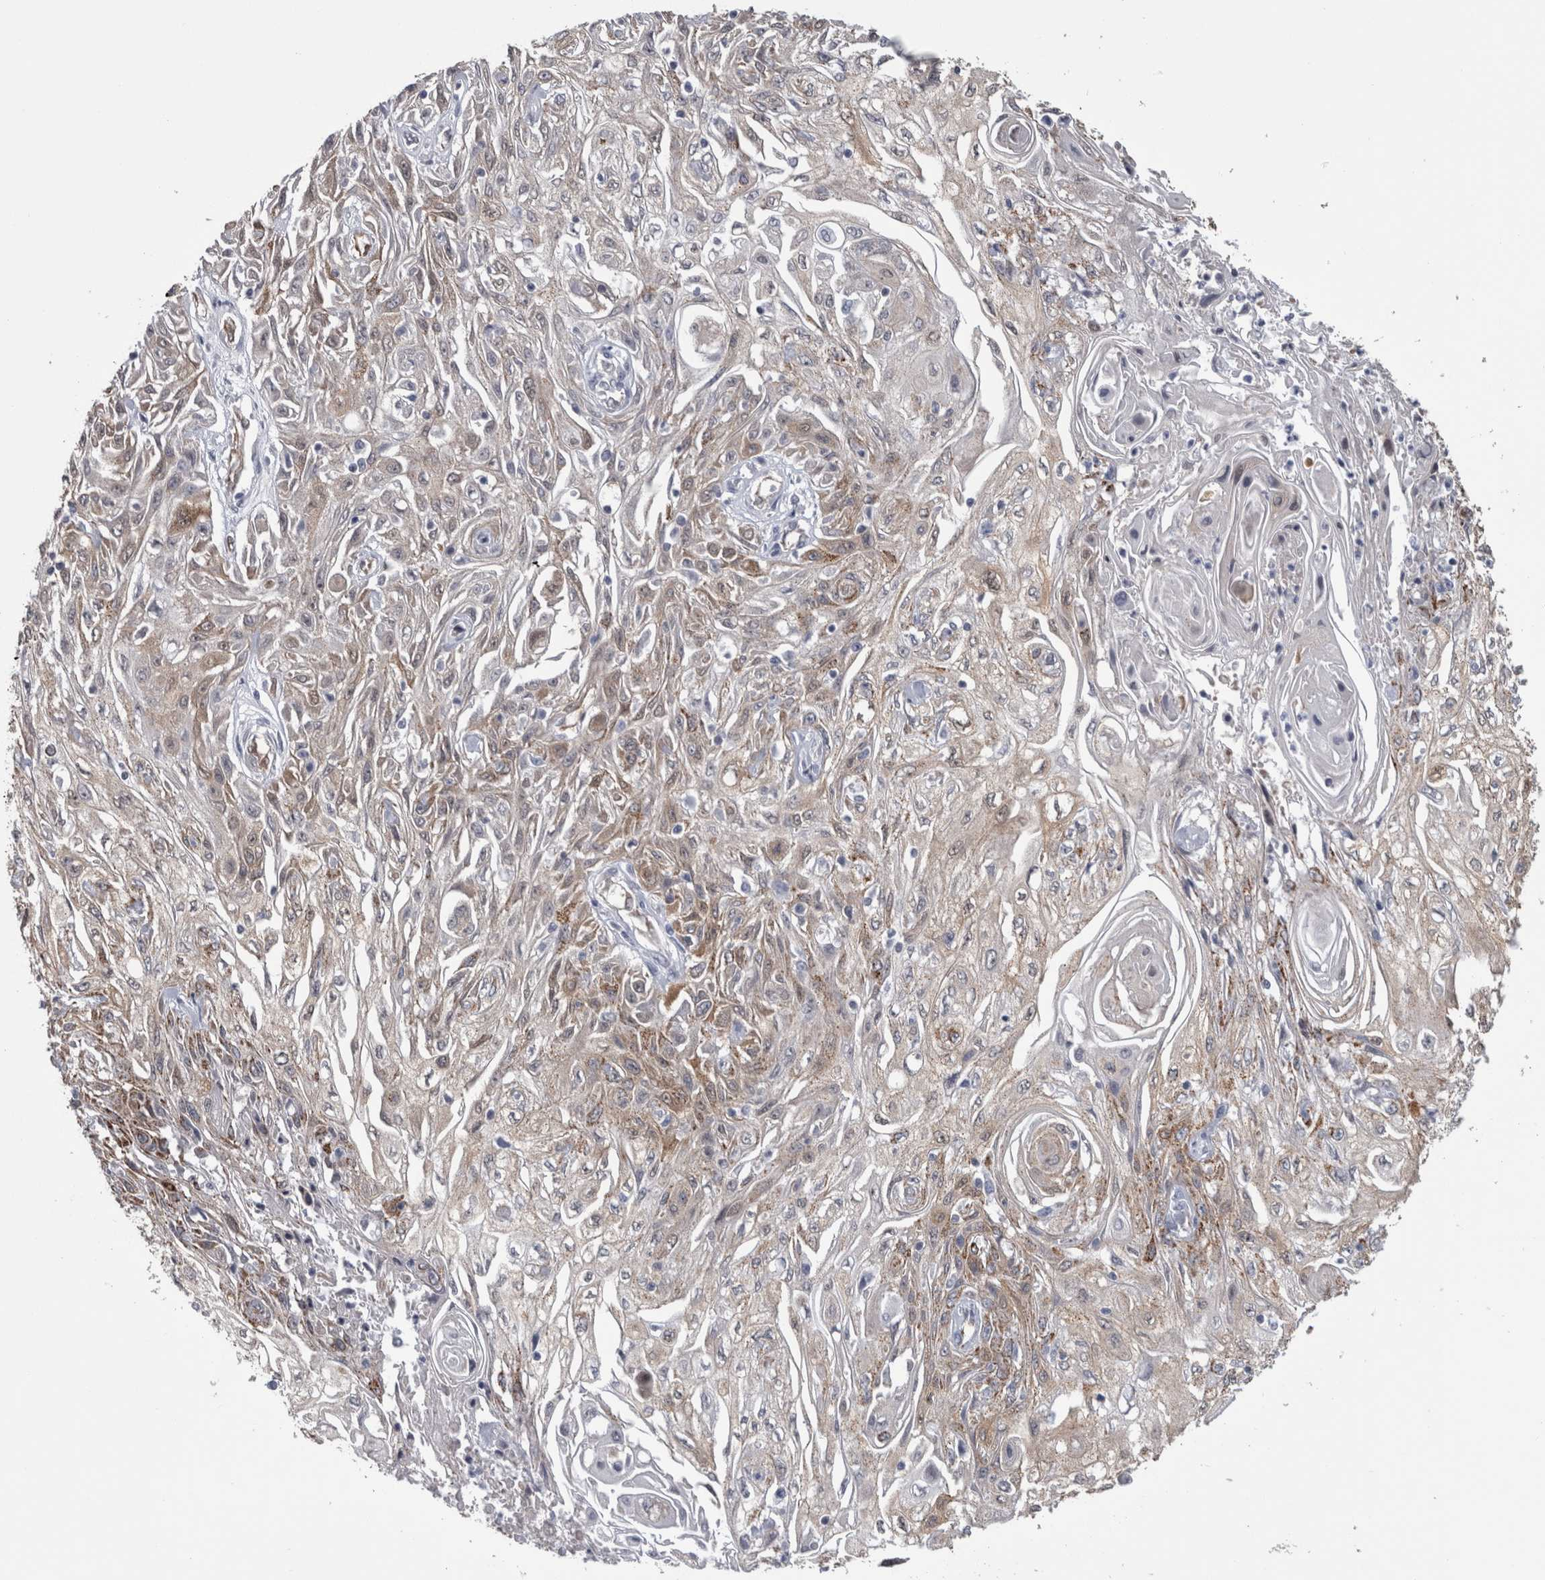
{"staining": {"intensity": "weak", "quantity": ">75%", "location": "cytoplasmic/membranous"}, "tissue": "skin cancer", "cell_type": "Tumor cells", "image_type": "cancer", "snomed": [{"axis": "morphology", "description": "Squamous cell carcinoma, NOS"}, {"axis": "morphology", "description": "Squamous cell carcinoma, metastatic, NOS"}, {"axis": "topography", "description": "Skin"}, {"axis": "topography", "description": "Lymph node"}], "caption": "Weak cytoplasmic/membranous protein positivity is appreciated in approximately >75% of tumor cells in skin cancer. The protein of interest is stained brown, and the nuclei are stained in blue (DAB IHC with brightfield microscopy, high magnification).", "gene": "ACOT7", "patient": {"sex": "male", "age": 75}}